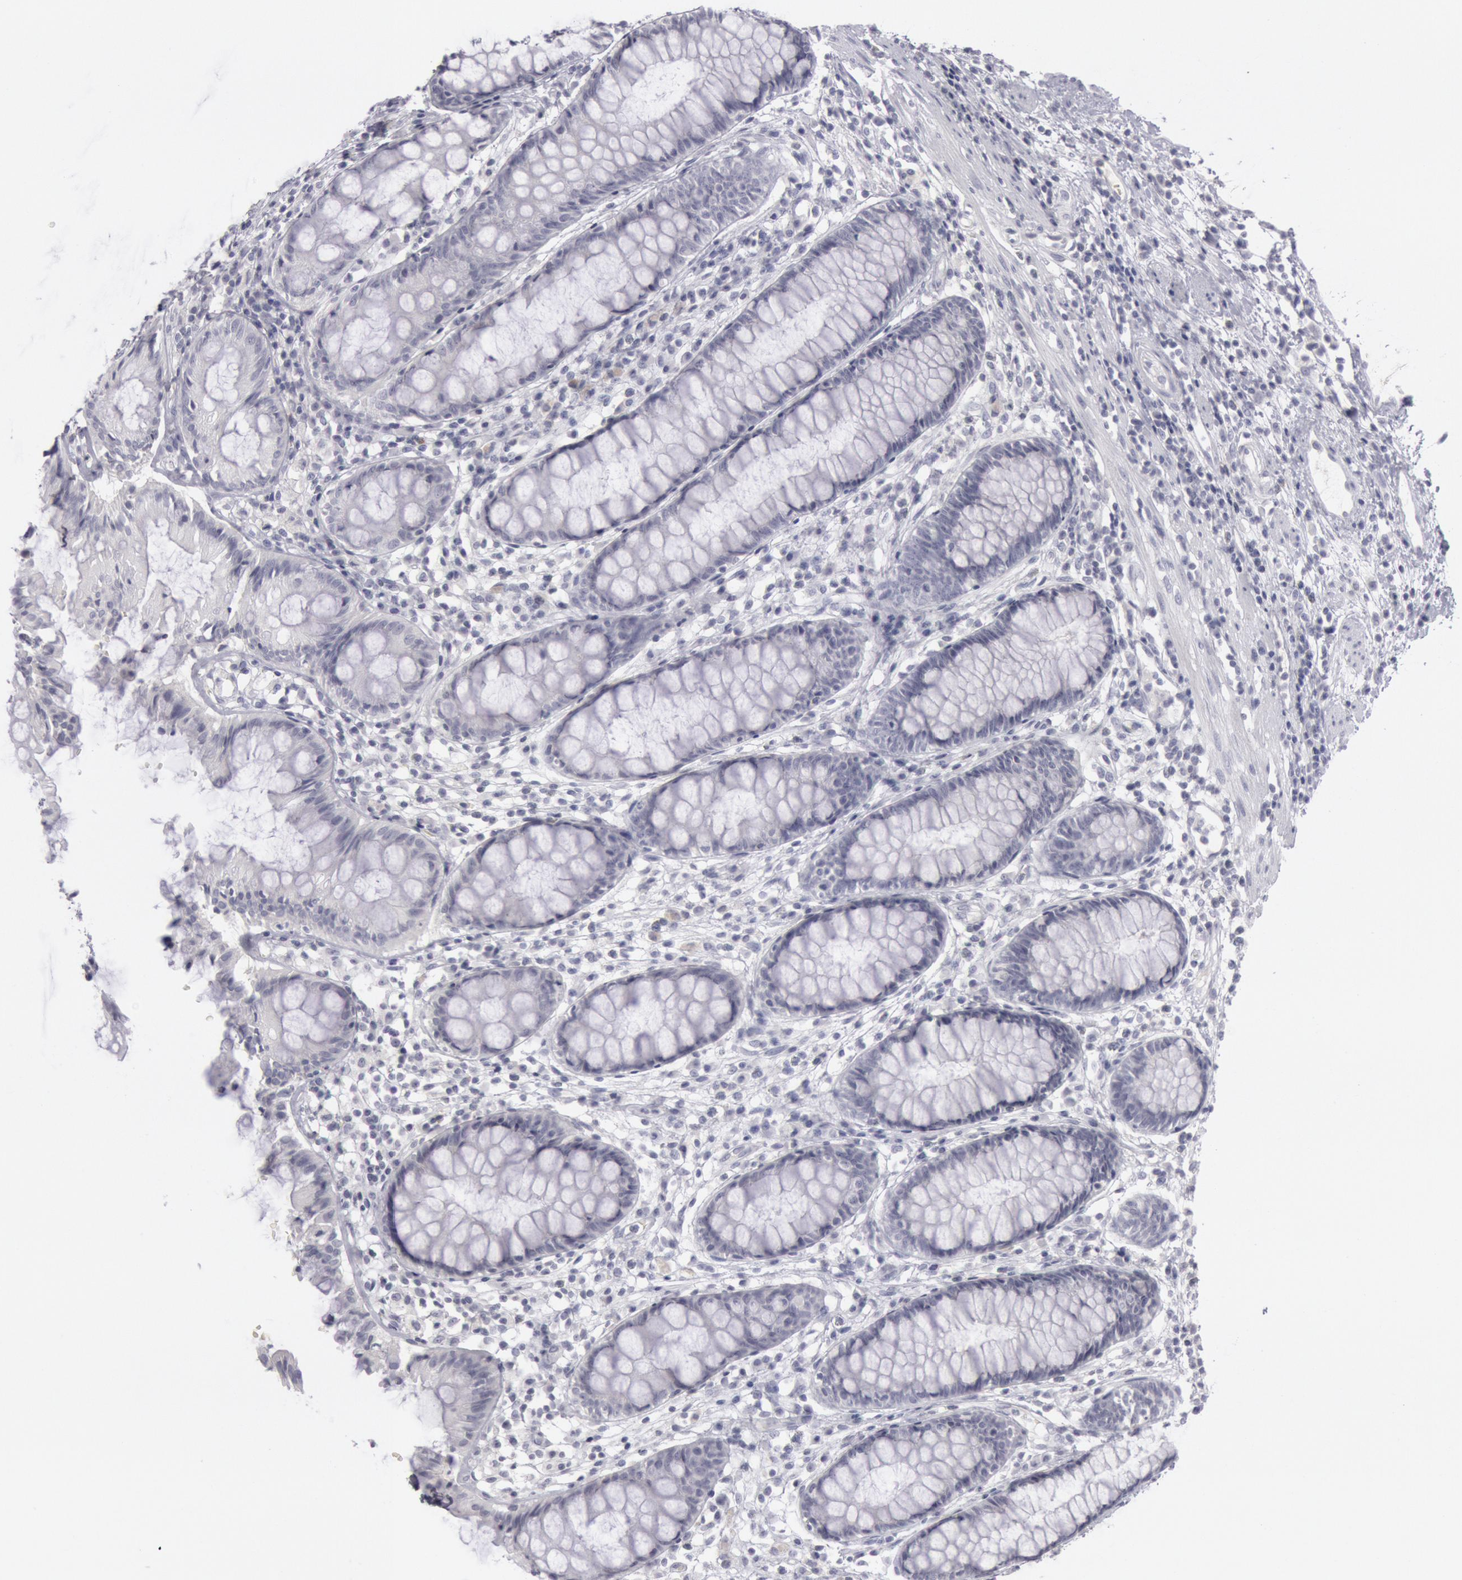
{"staining": {"intensity": "negative", "quantity": "none", "location": "none"}, "tissue": "rectum", "cell_type": "Glandular cells", "image_type": "normal", "snomed": [{"axis": "morphology", "description": "Normal tissue, NOS"}, {"axis": "topography", "description": "Rectum"}], "caption": "DAB immunohistochemical staining of benign human rectum shows no significant positivity in glandular cells.", "gene": "KRT16", "patient": {"sex": "female", "age": 66}}